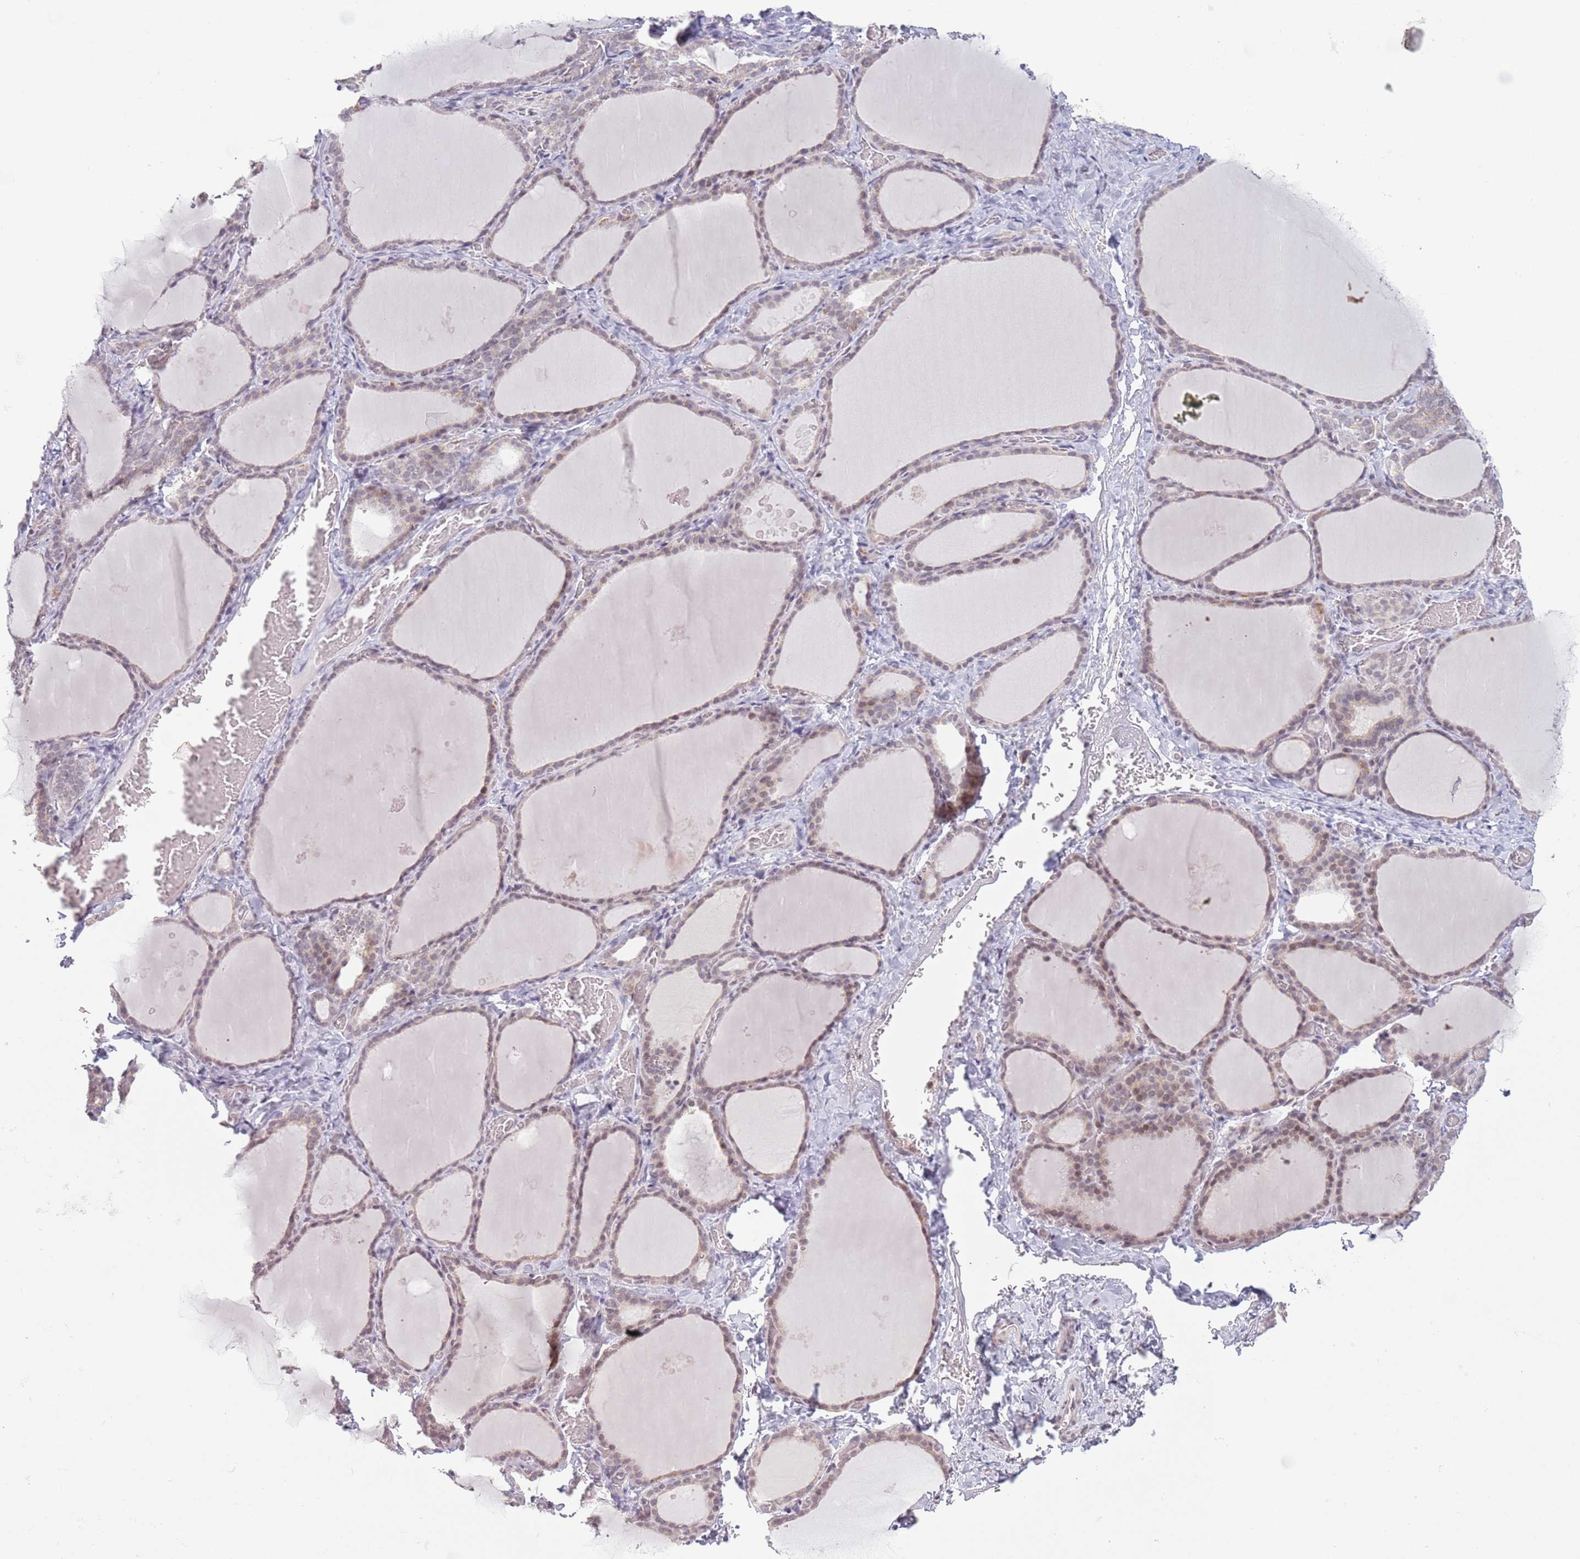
{"staining": {"intensity": "weak", "quantity": "25%-75%", "location": "cytoplasmic/membranous,nuclear"}, "tissue": "thyroid gland", "cell_type": "Glandular cells", "image_type": "normal", "snomed": [{"axis": "morphology", "description": "Normal tissue, NOS"}, {"axis": "topography", "description": "Thyroid gland"}], "caption": "High-power microscopy captured an IHC photomicrograph of benign thyroid gland, revealing weak cytoplasmic/membranous,nuclear positivity in about 25%-75% of glandular cells. (IHC, brightfield microscopy, high magnification).", "gene": "MRPL34", "patient": {"sex": "female", "age": 39}}